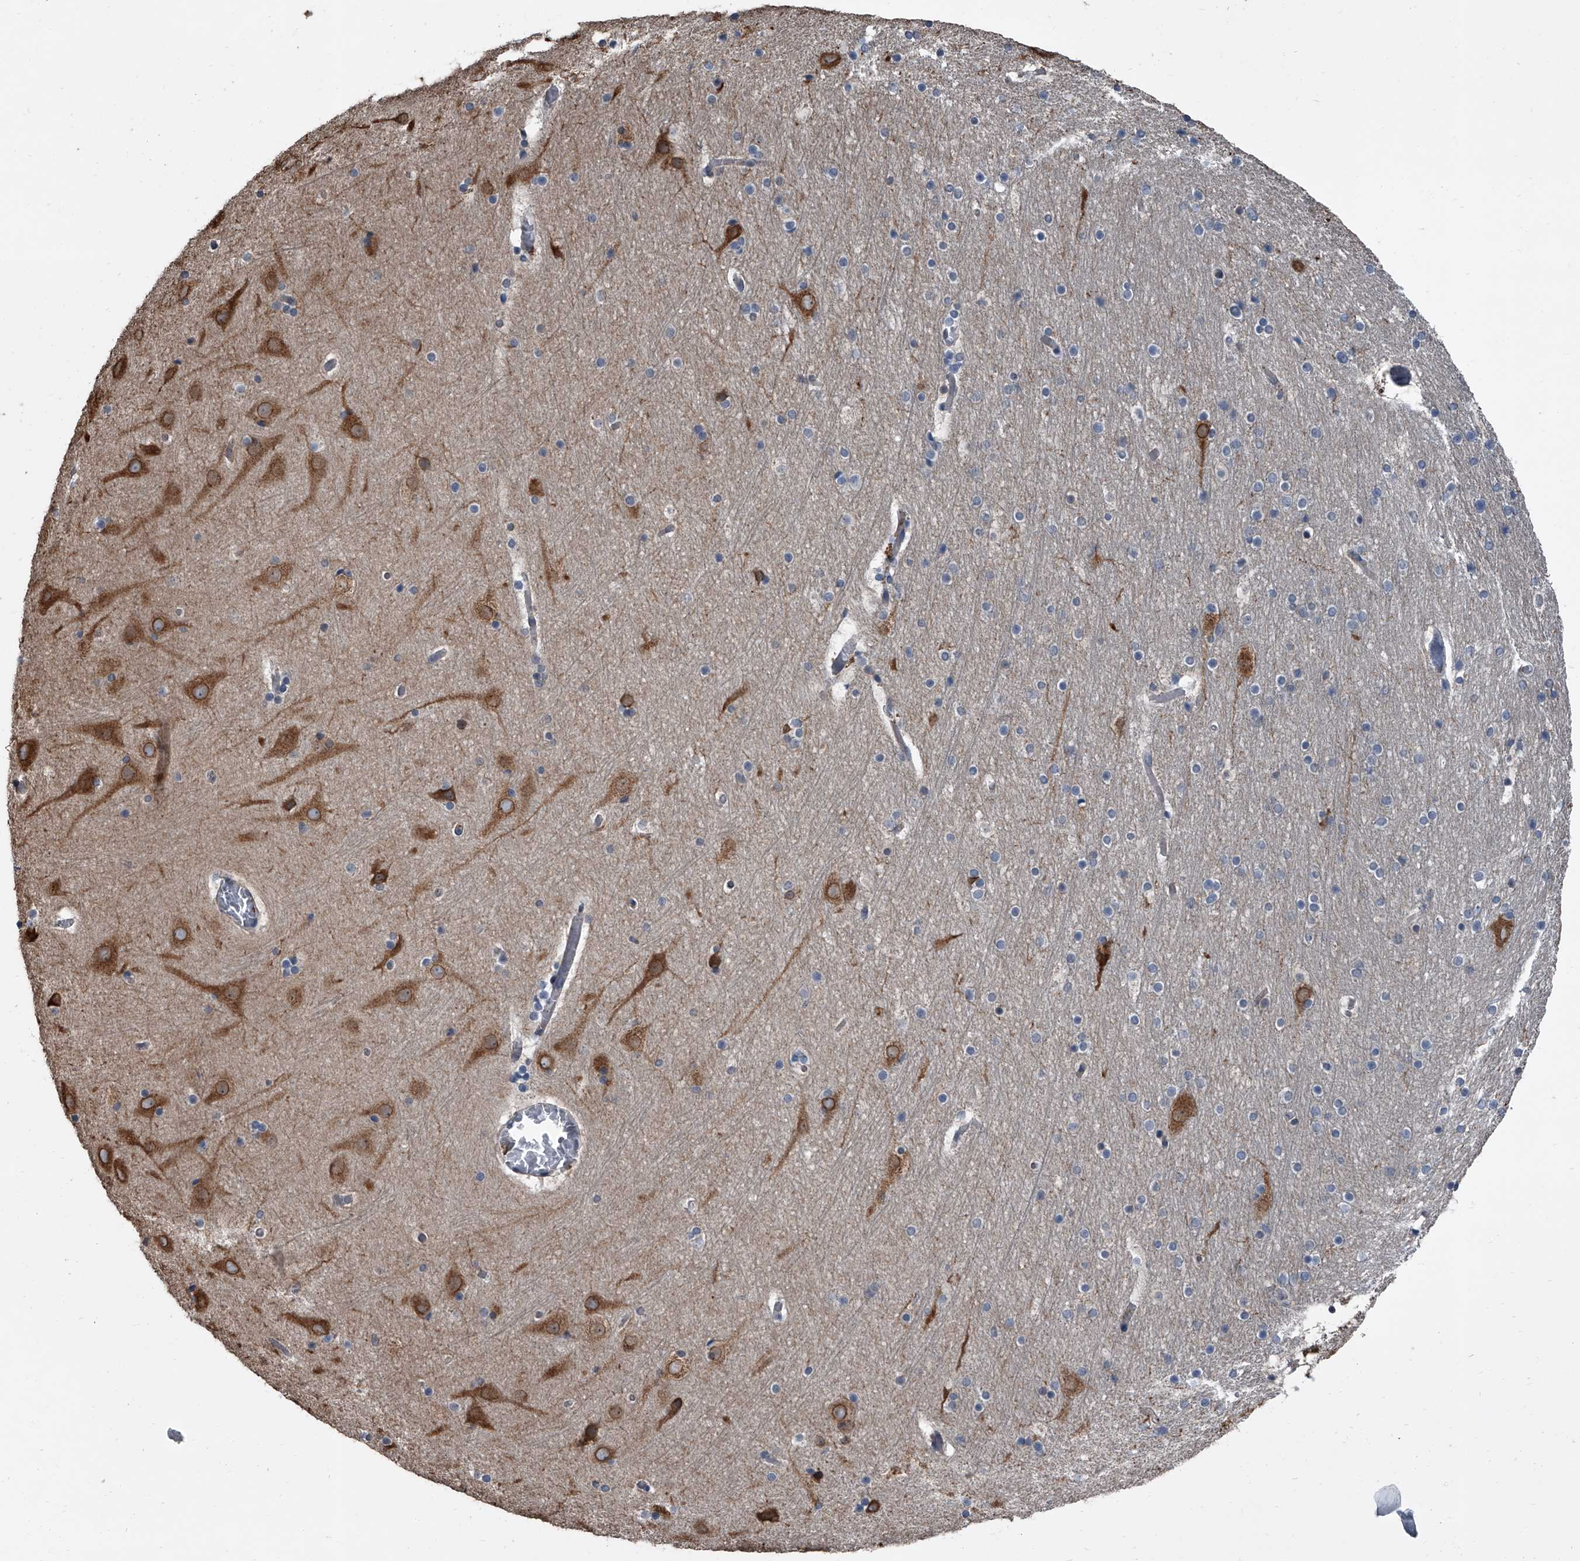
{"staining": {"intensity": "negative", "quantity": "none", "location": "none"}, "tissue": "cerebral cortex", "cell_type": "Endothelial cells", "image_type": "normal", "snomed": [{"axis": "morphology", "description": "Normal tissue, NOS"}, {"axis": "topography", "description": "Cerebral cortex"}], "caption": "DAB (3,3'-diaminobenzidine) immunohistochemical staining of unremarkable human cerebral cortex reveals no significant staining in endothelial cells.", "gene": "OARD1", "patient": {"sex": "male", "age": 57}}